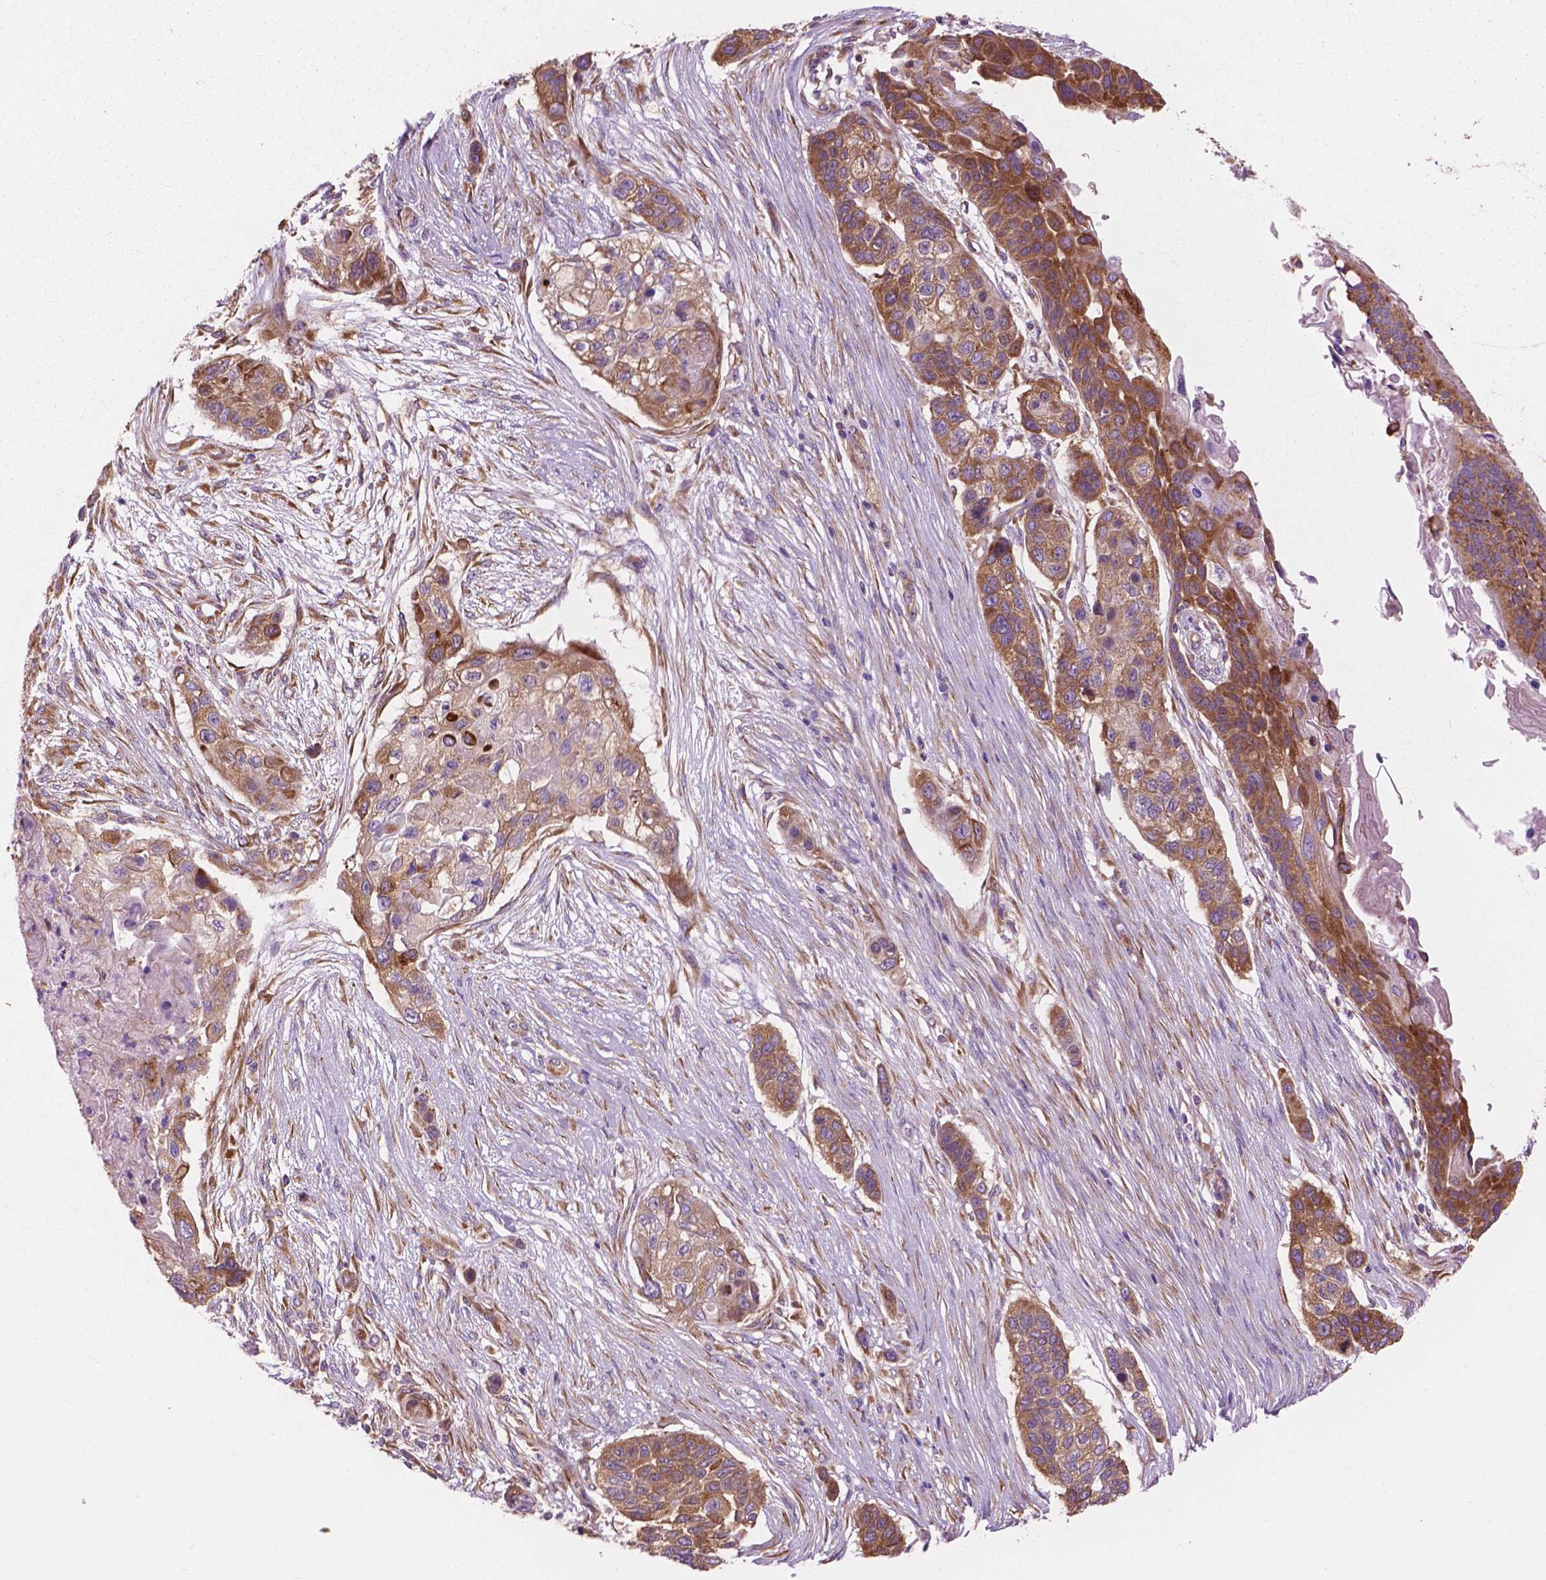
{"staining": {"intensity": "moderate", "quantity": ">75%", "location": "cytoplasmic/membranous"}, "tissue": "lung cancer", "cell_type": "Tumor cells", "image_type": "cancer", "snomed": [{"axis": "morphology", "description": "Squamous cell carcinoma, NOS"}, {"axis": "topography", "description": "Lung"}], "caption": "Immunohistochemical staining of lung cancer (squamous cell carcinoma) demonstrates moderate cytoplasmic/membranous protein positivity in approximately >75% of tumor cells.", "gene": "RPL37A", "patient": {"sex": "male", "age": 69}}